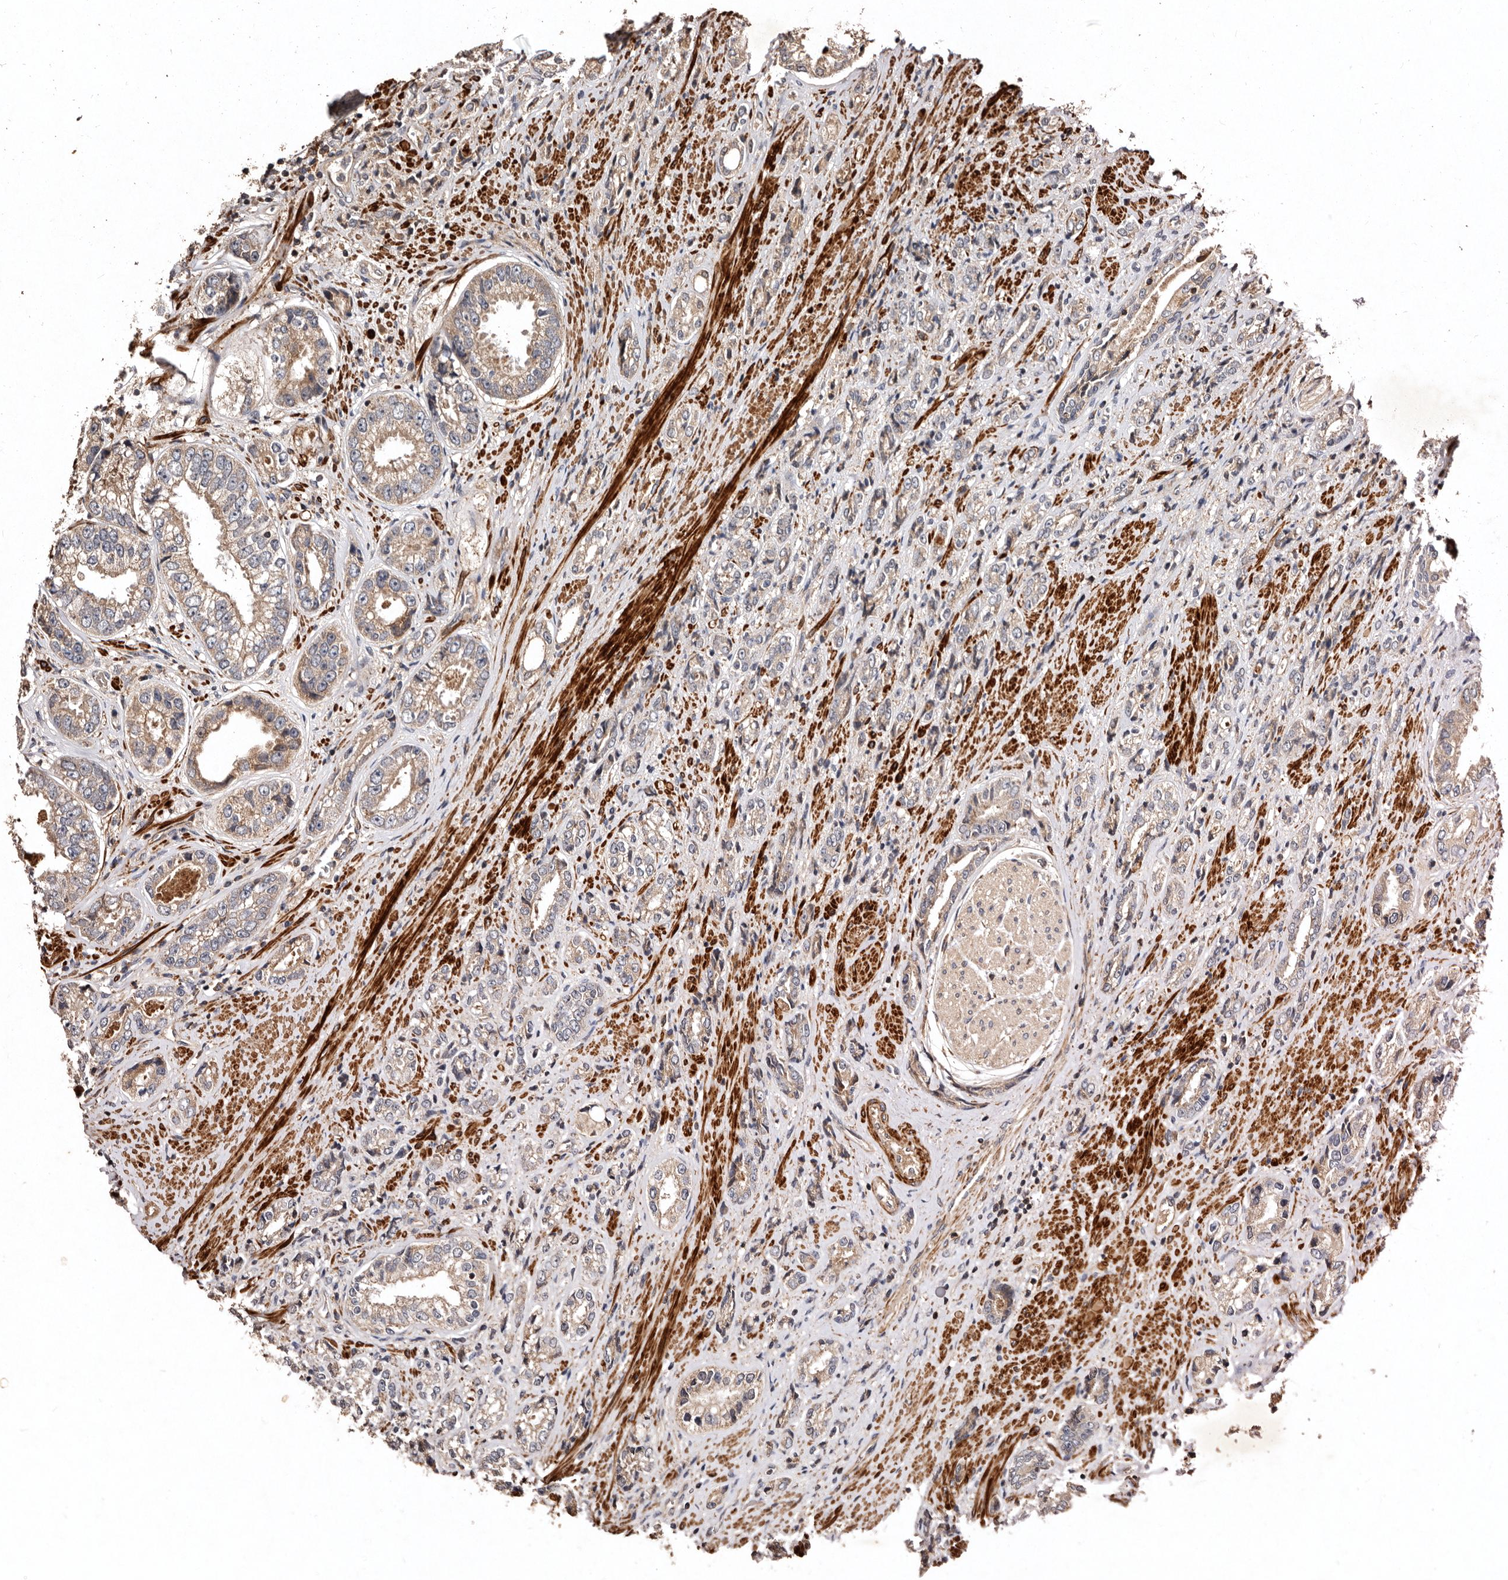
{"staining": {"intensity": "moderate", "quantity": "25%-75%", "location": "cytoplasmic/membranous"}, "tissue": "prostate cancer", "cell_type": "Tumor cells", "image_type": "cancer", "snomed": [{"axis": "morphology", "description": "Adenocarcinoma, High grade"}, {"axis": "topography", "description": "Prostate"}], "caption": "Immunohistochemical staining of human prostate high-grade adenocarcinoma exhibits medium levels of moderate cytoplasmic/membranous staining in approximately 25%-75% of tumor cells.", "gene": "PRKD3", "patient": {"sex": "male", "age": 61}}